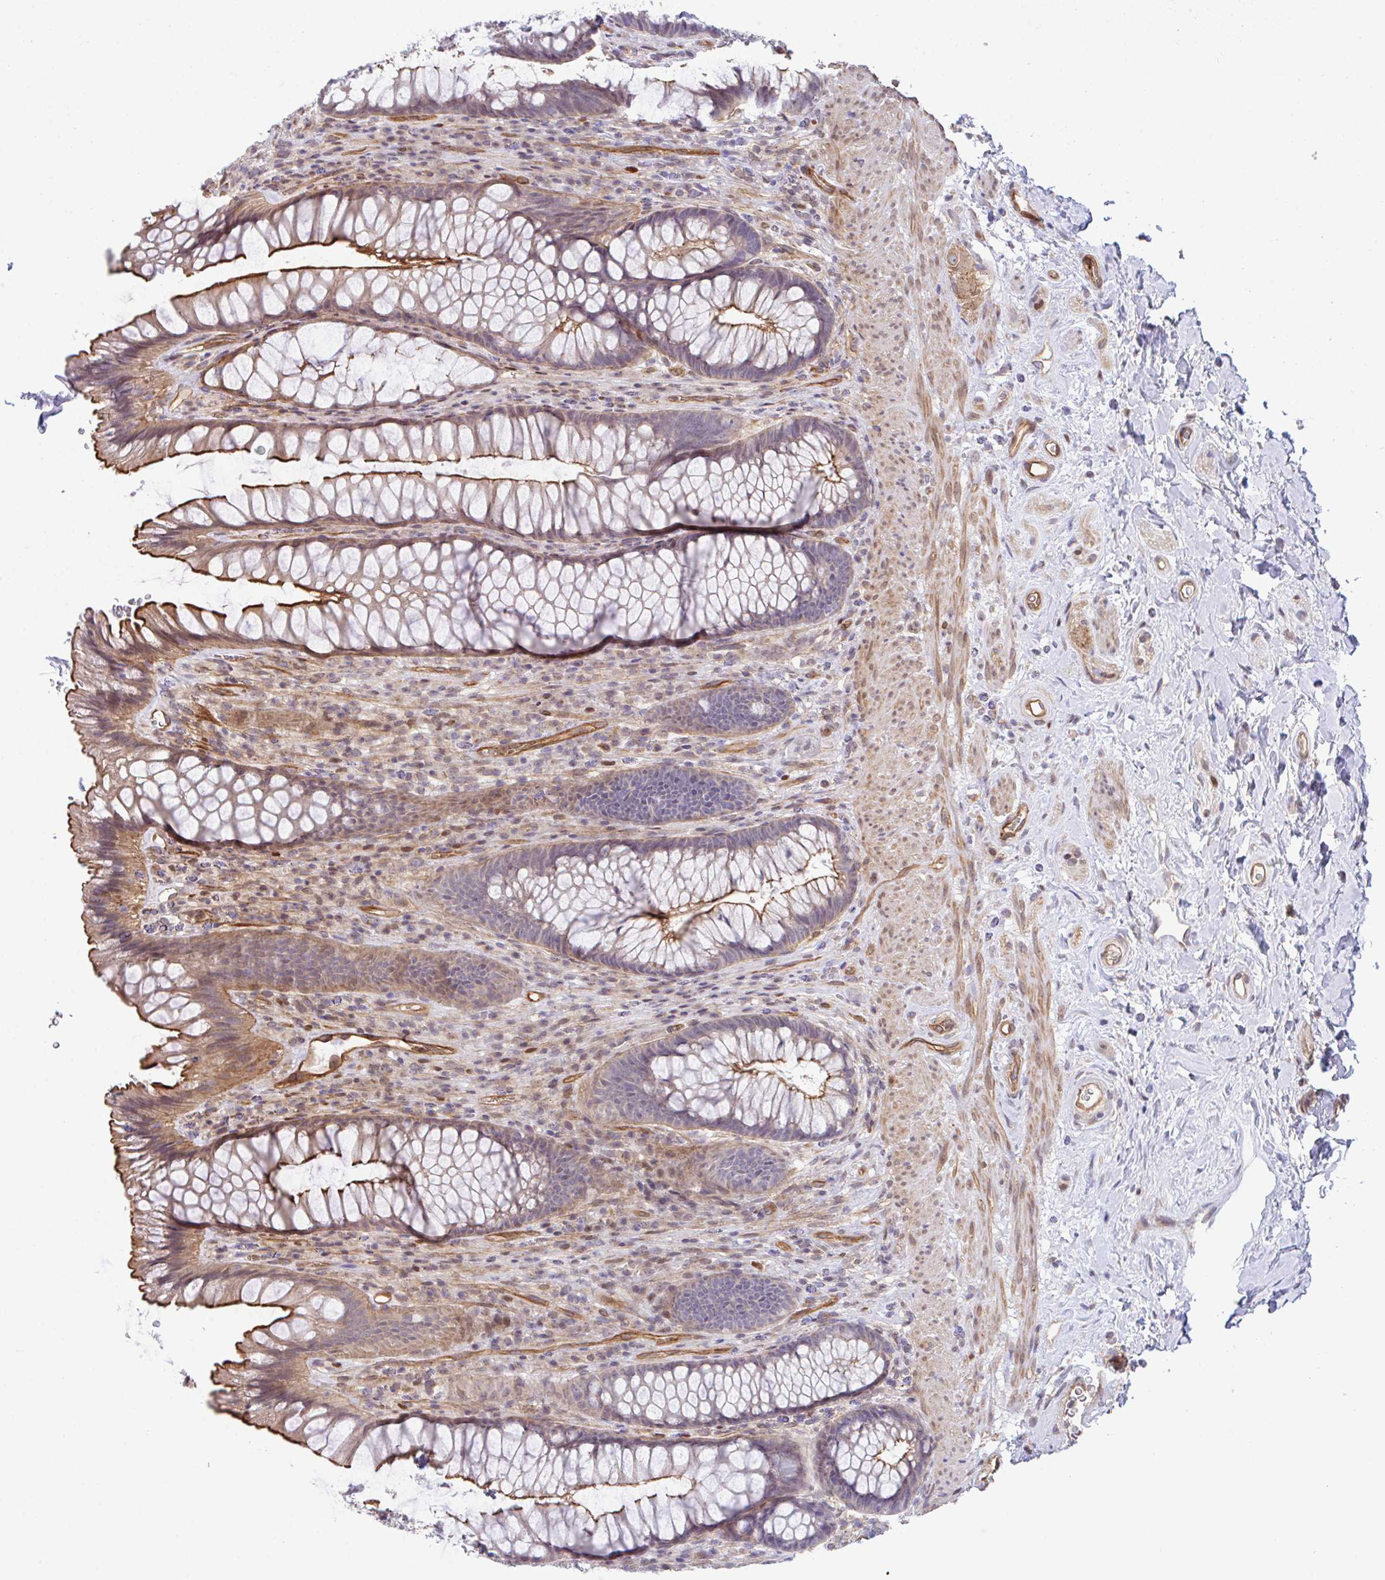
{"staining": {"intensity": "strong", "quantity": "25%-75%", "location": "cytoplasmic/membranous"}, "tissue": "rectum", "cell_type": "Glandular cells", "image_type": "normal", "snomed": [{"axis": "morphology", "description": "Normal tissue, NOS"}, {"axis": "topography", "description": "Rectum"}], "caption": "Glandular cells demonstrate high levels of strong cytoplasmic/membranous staining in about 25%-75% of cells in benign human rectum. (brown staining indicates protein expression, while blue staining denotes nuclei).", "gene": "ZBED3", "patient": {"sex": "male", "age": 53}}